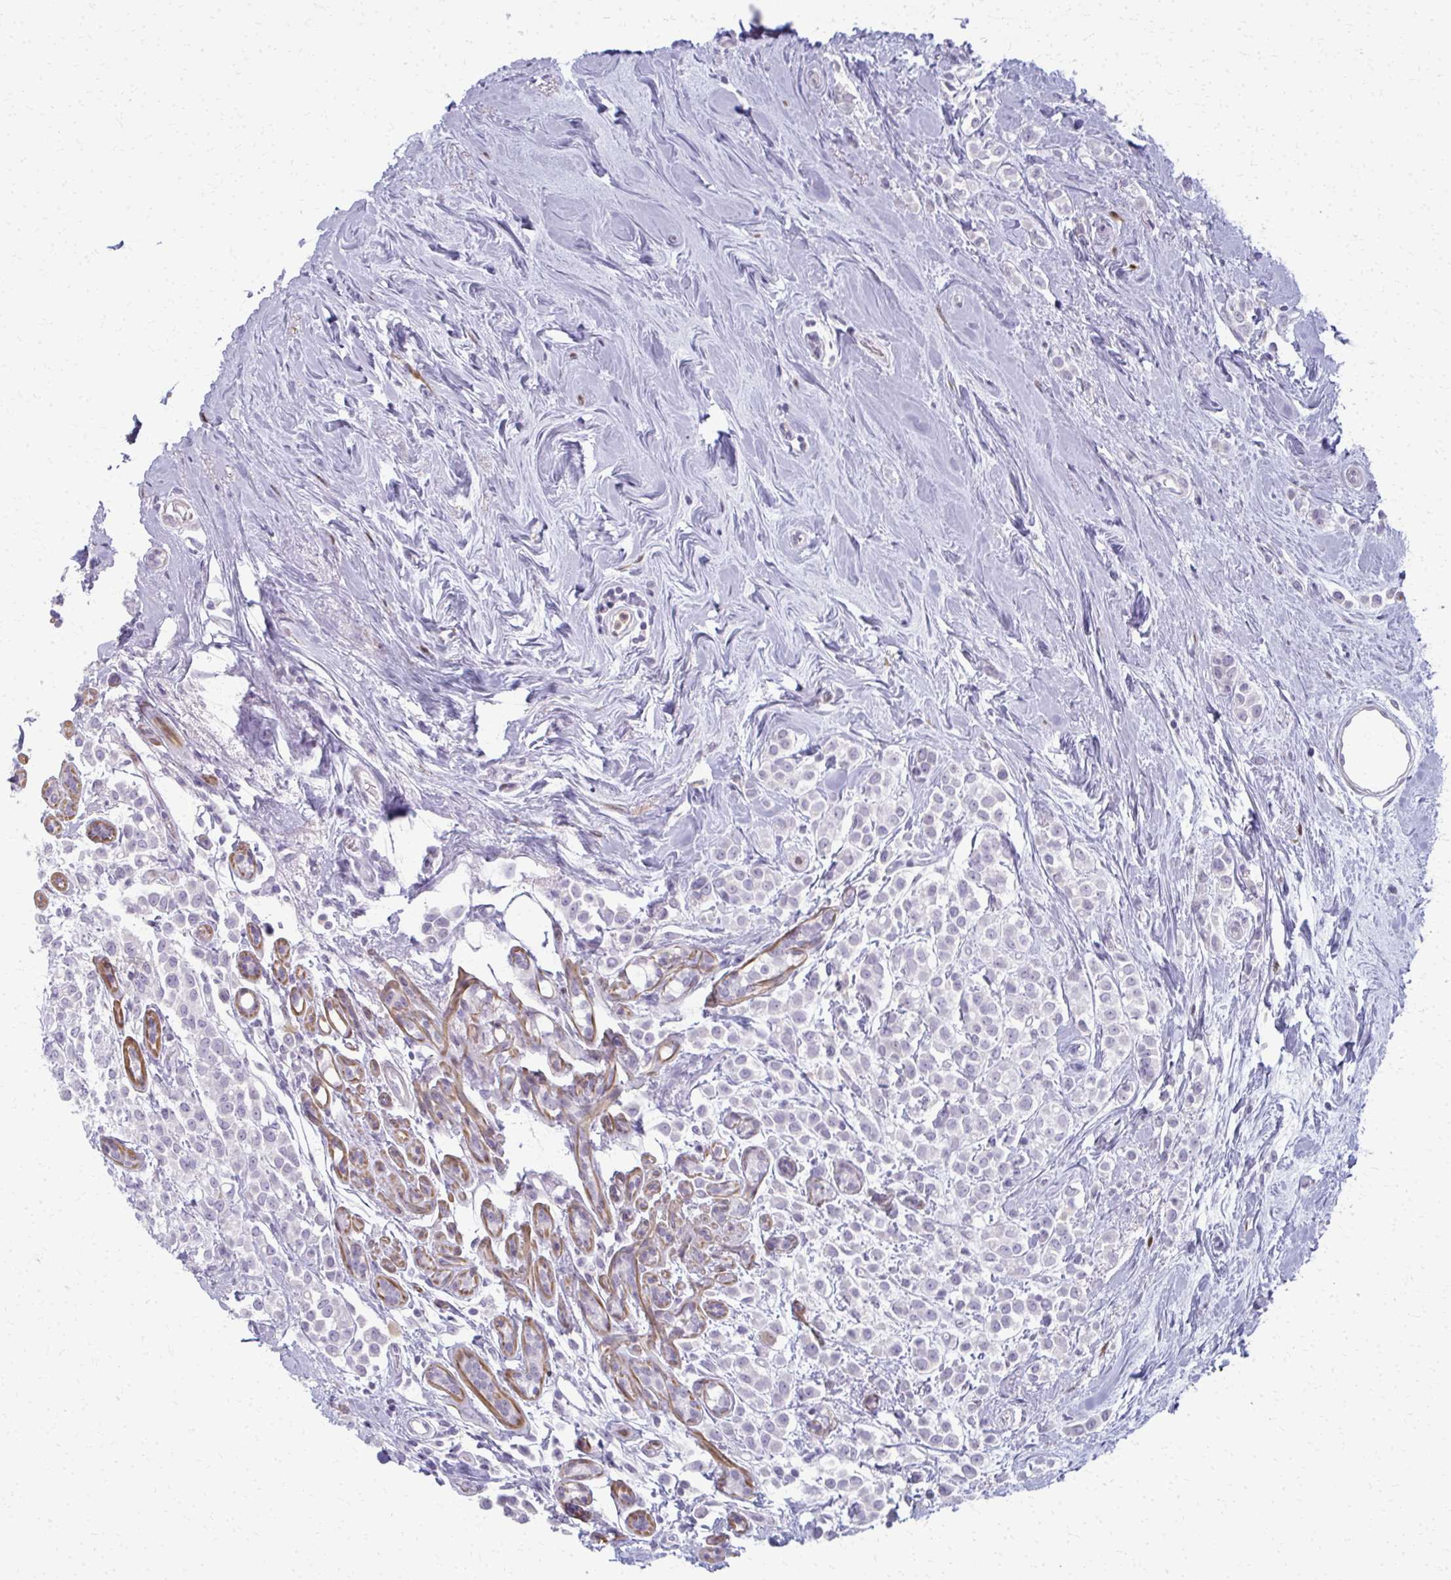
{"staining": {"intensity": "negative", "quantity": "none", "location": "none"}, "tissue": "breast cancer", "cell_type": "Tumor cells", "image_type": "cancer", "snomed": [{"axis": "morphology", "description": "Lobular carcinoma"}, {"axis": "topography", "description": "Breast"}], "caption": "DAB immunohistochemical staining of human breast cancer (lobular carcinoma) exhibits no significant expression in tumor cells.", "gene": "CA3", "patient": {"sex": "female", "age": 68}}